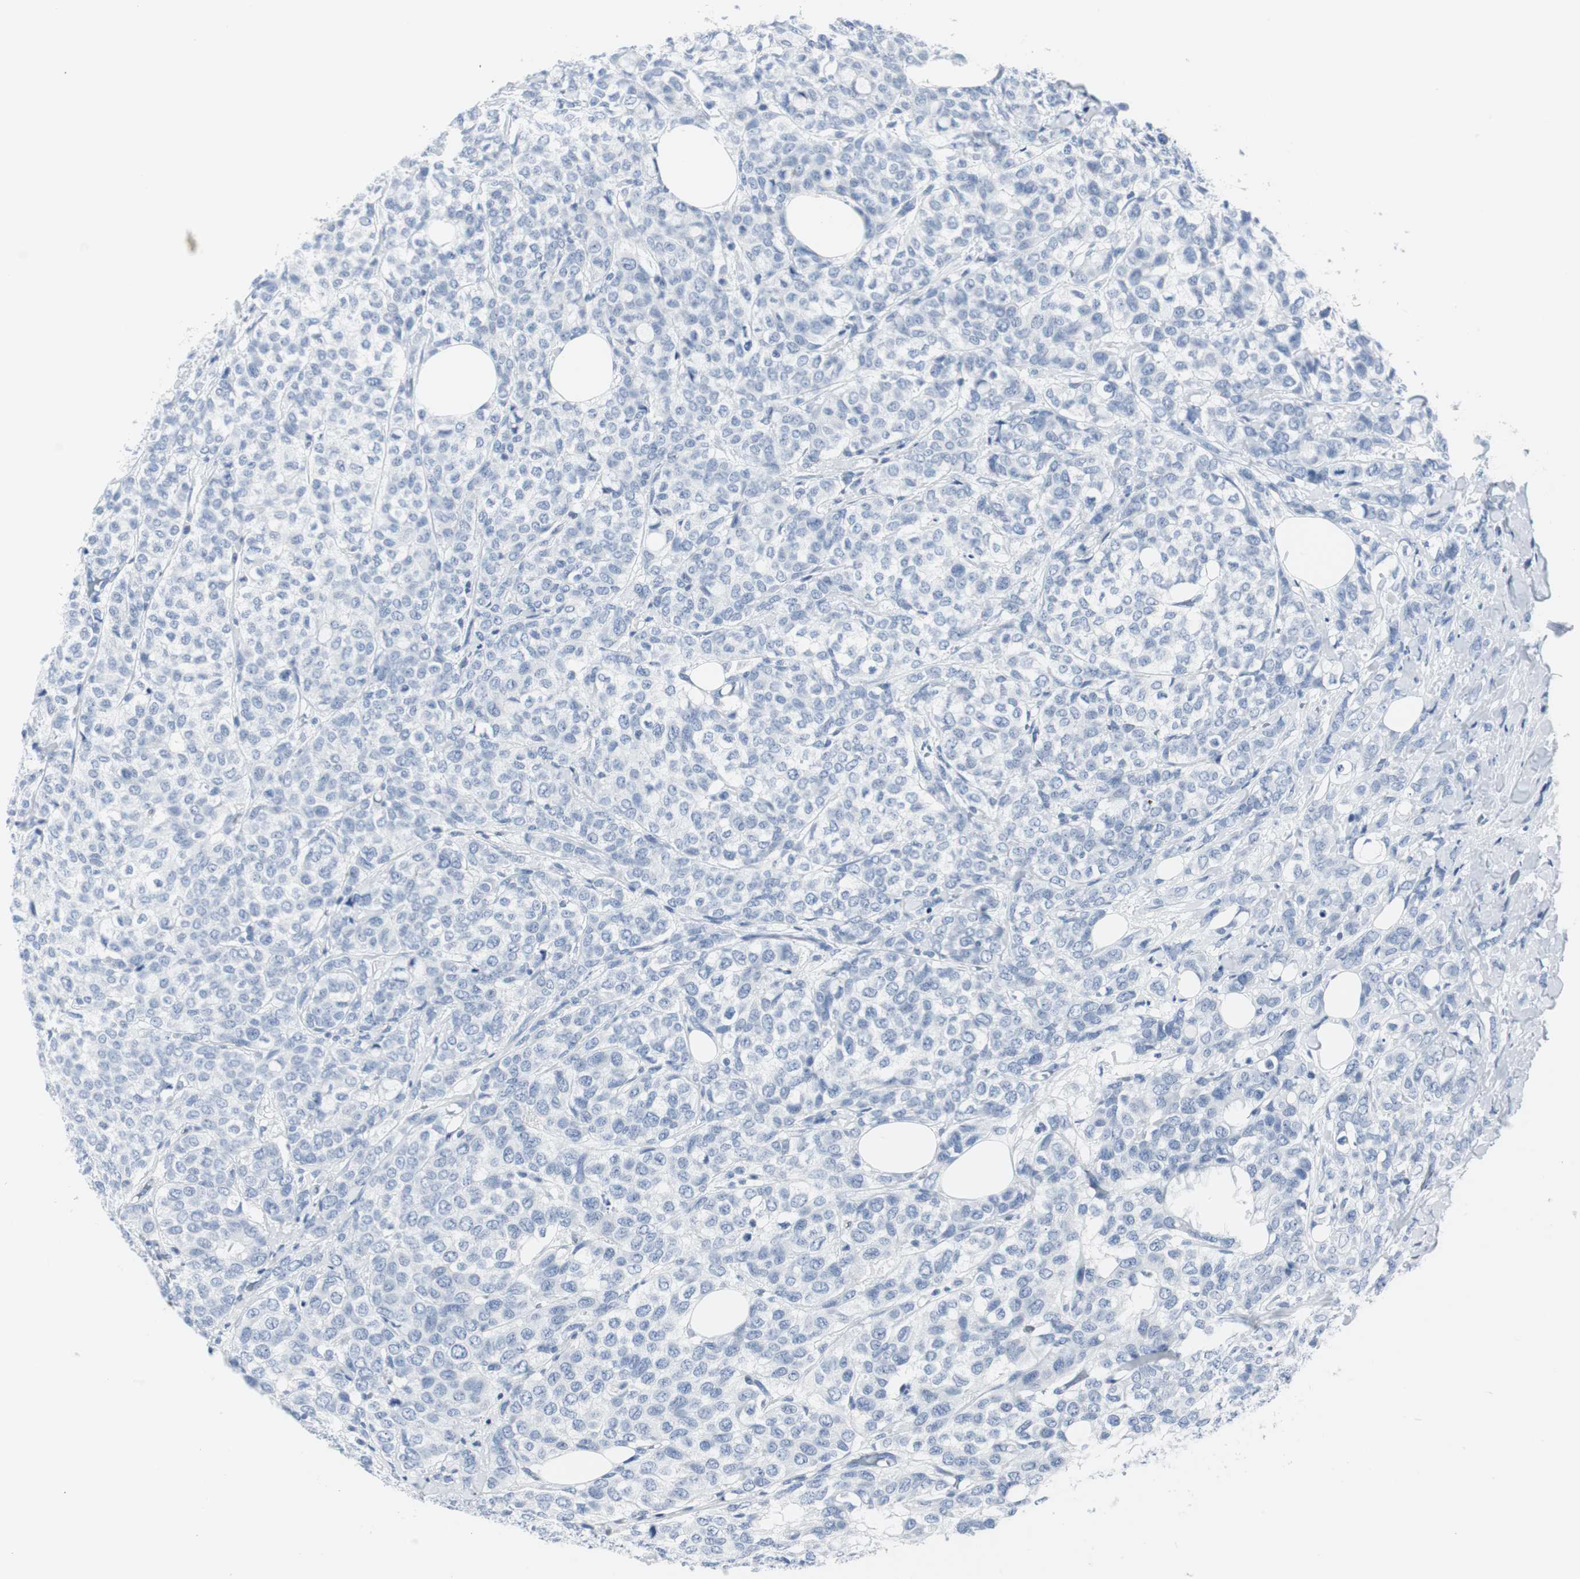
{"staining": {"intensity": "negative", "quantity": "none", "location": "none"}, "tissue": "breast cancer", "cell_type": "Tumor cells", "image_type": "cancer", "snomed": [{"axis": "morphology", "description": "Lobular carcinoma"}, {"axis": "topography", "description": "Breast"}], "caption": "Protein analysis of breast lobular carcinoma shows no significant staining in tumor cells.", "gene": "GAP43", "patient": {"sex": "female", "age": 60}}